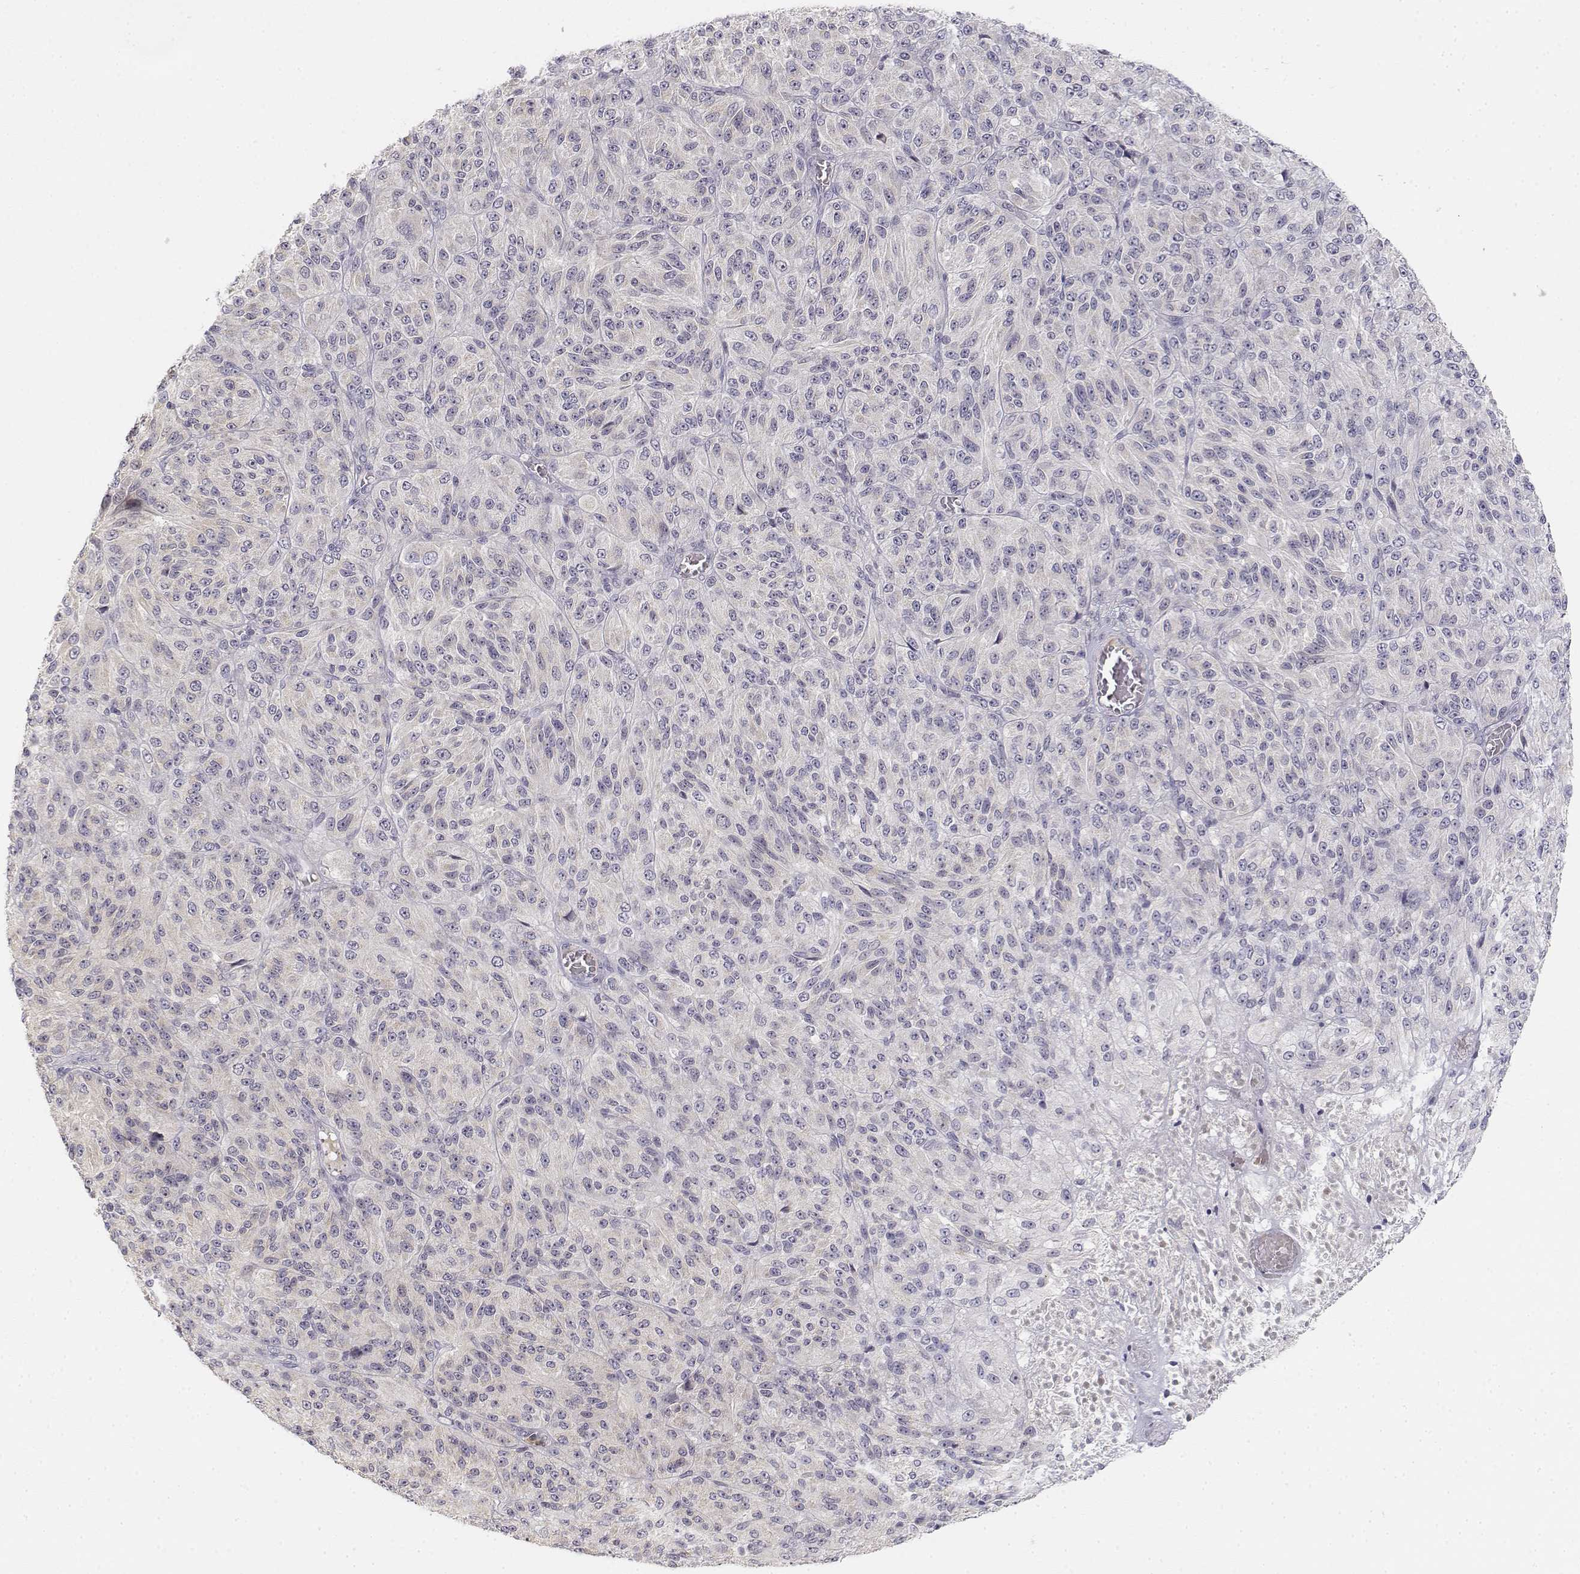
{"staining": {"intensity": "negative", "quantity": "none", "location": "none"}, "tissue": "melanoma", "cell_type": "Tumor cells", "image_type": "cancer", "snomed": [{"axis": "morphology", "description": "Malignant melanoma, Metastatic site"}, {"axis": "topography", "description": "Brain"}], "caption": "IHC histopathology image of melanoma stained for a protein (brown), which displays no staining in tumor cells.", "gene": "GLIPR1L2", "patient": {"sex": "female", "age": 56}}